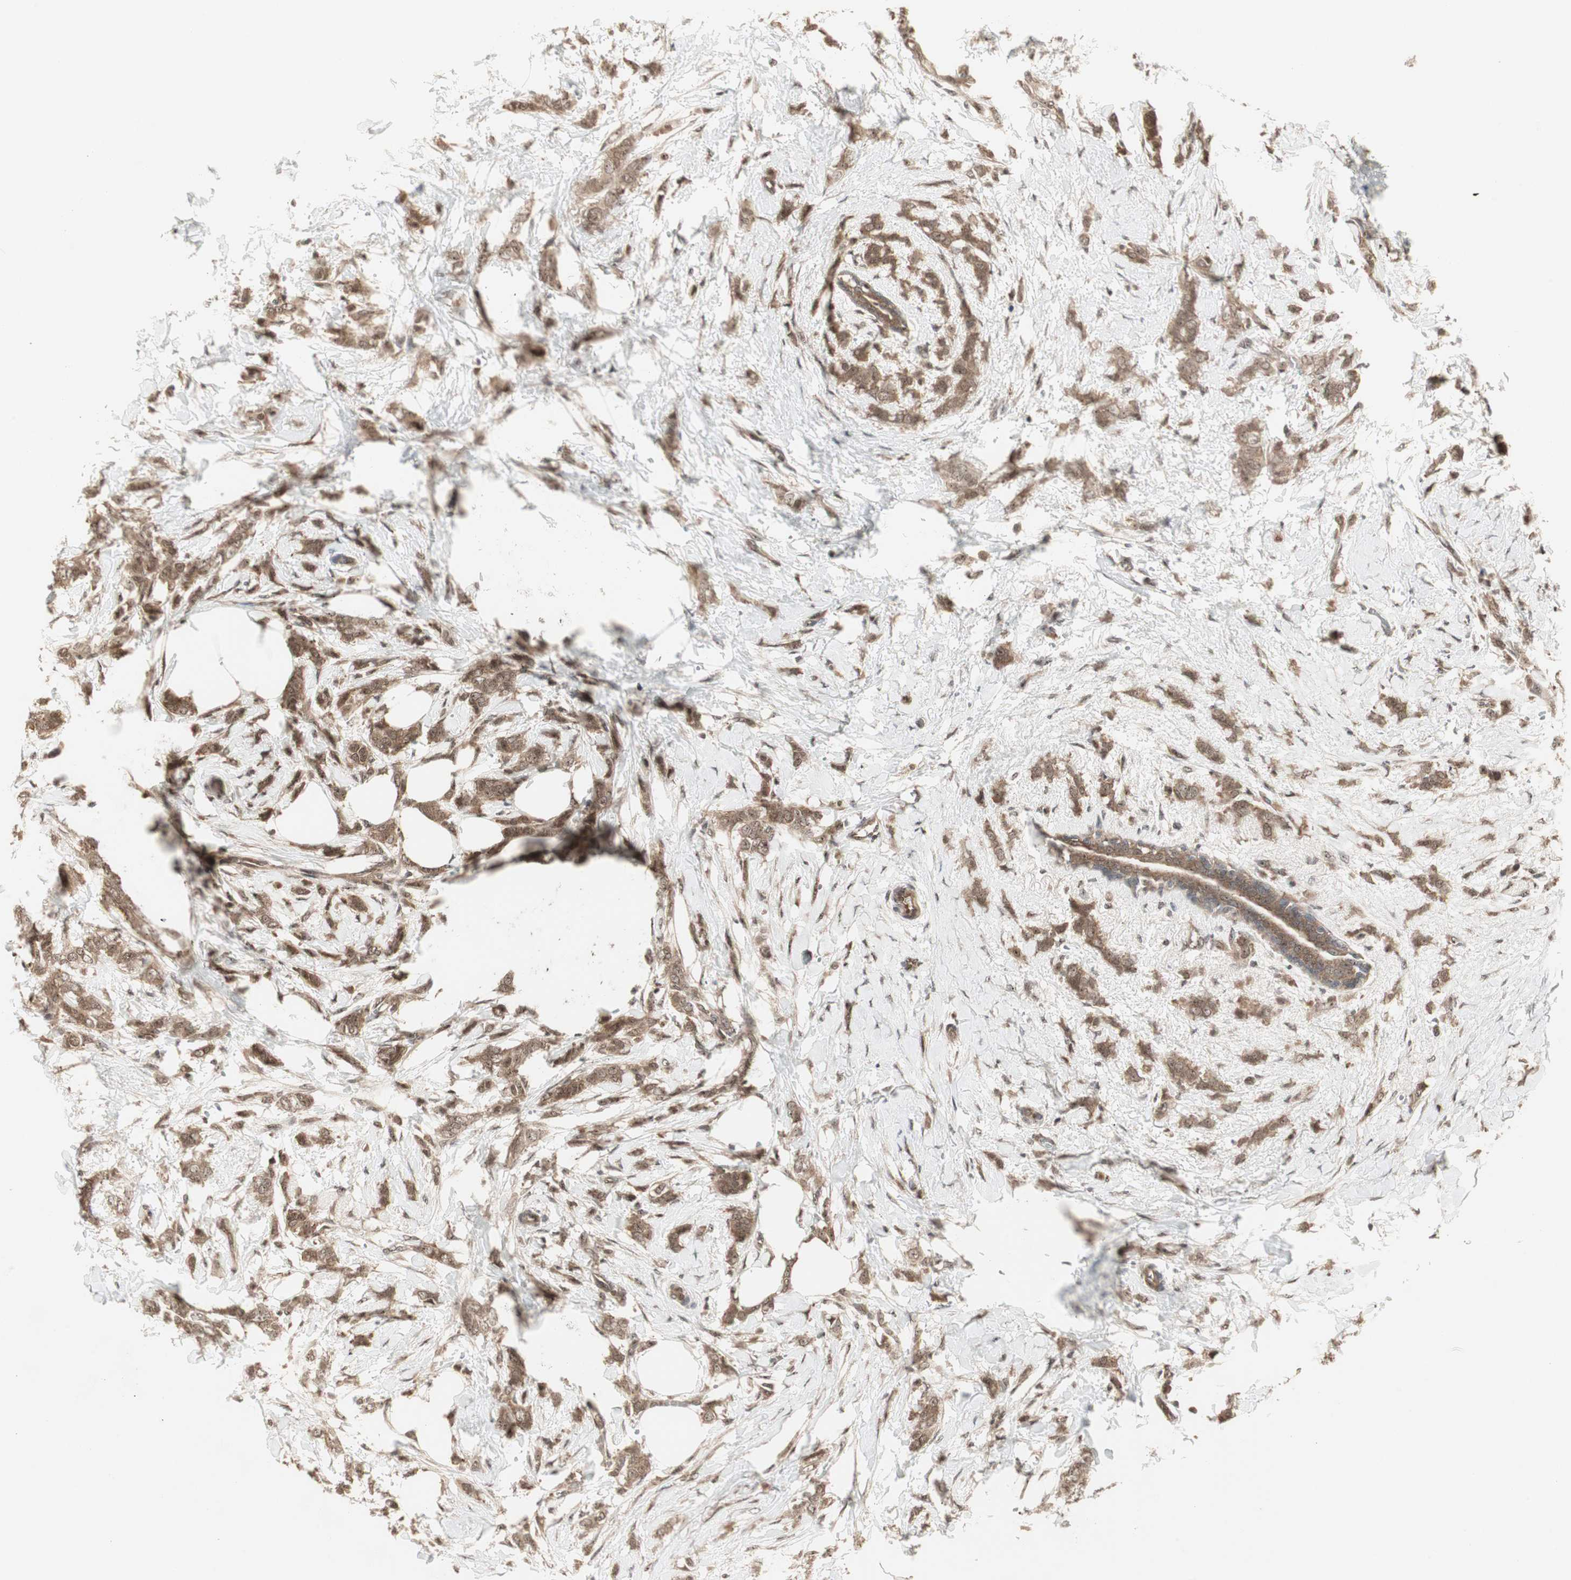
{"staining": {"intensity": "moderate", "quantity": ">75%", "location": "cytoplasmic/membranous,nuclear"}, "tissue": "breast cancer", "cell_type": "Tumor cells", "image_type": "cancer", "snomed": [{"axis": "morphology", "description": "Lobular carcinoma, in situ"}, {"axis": "morphology", "description": "Lobular carcinoma"}, {"axis": "topography", "description": "Breast"}], "caption": "Brown immunohistochemical staining in human lobular carcinoma in situ (breast) reveals moderate cytoplasmic/membranous and nuclear positivity in approximately >75% of tumor cells.", "gene": "CSNK2B", "patient": {"sex": "female", "age": 41}}